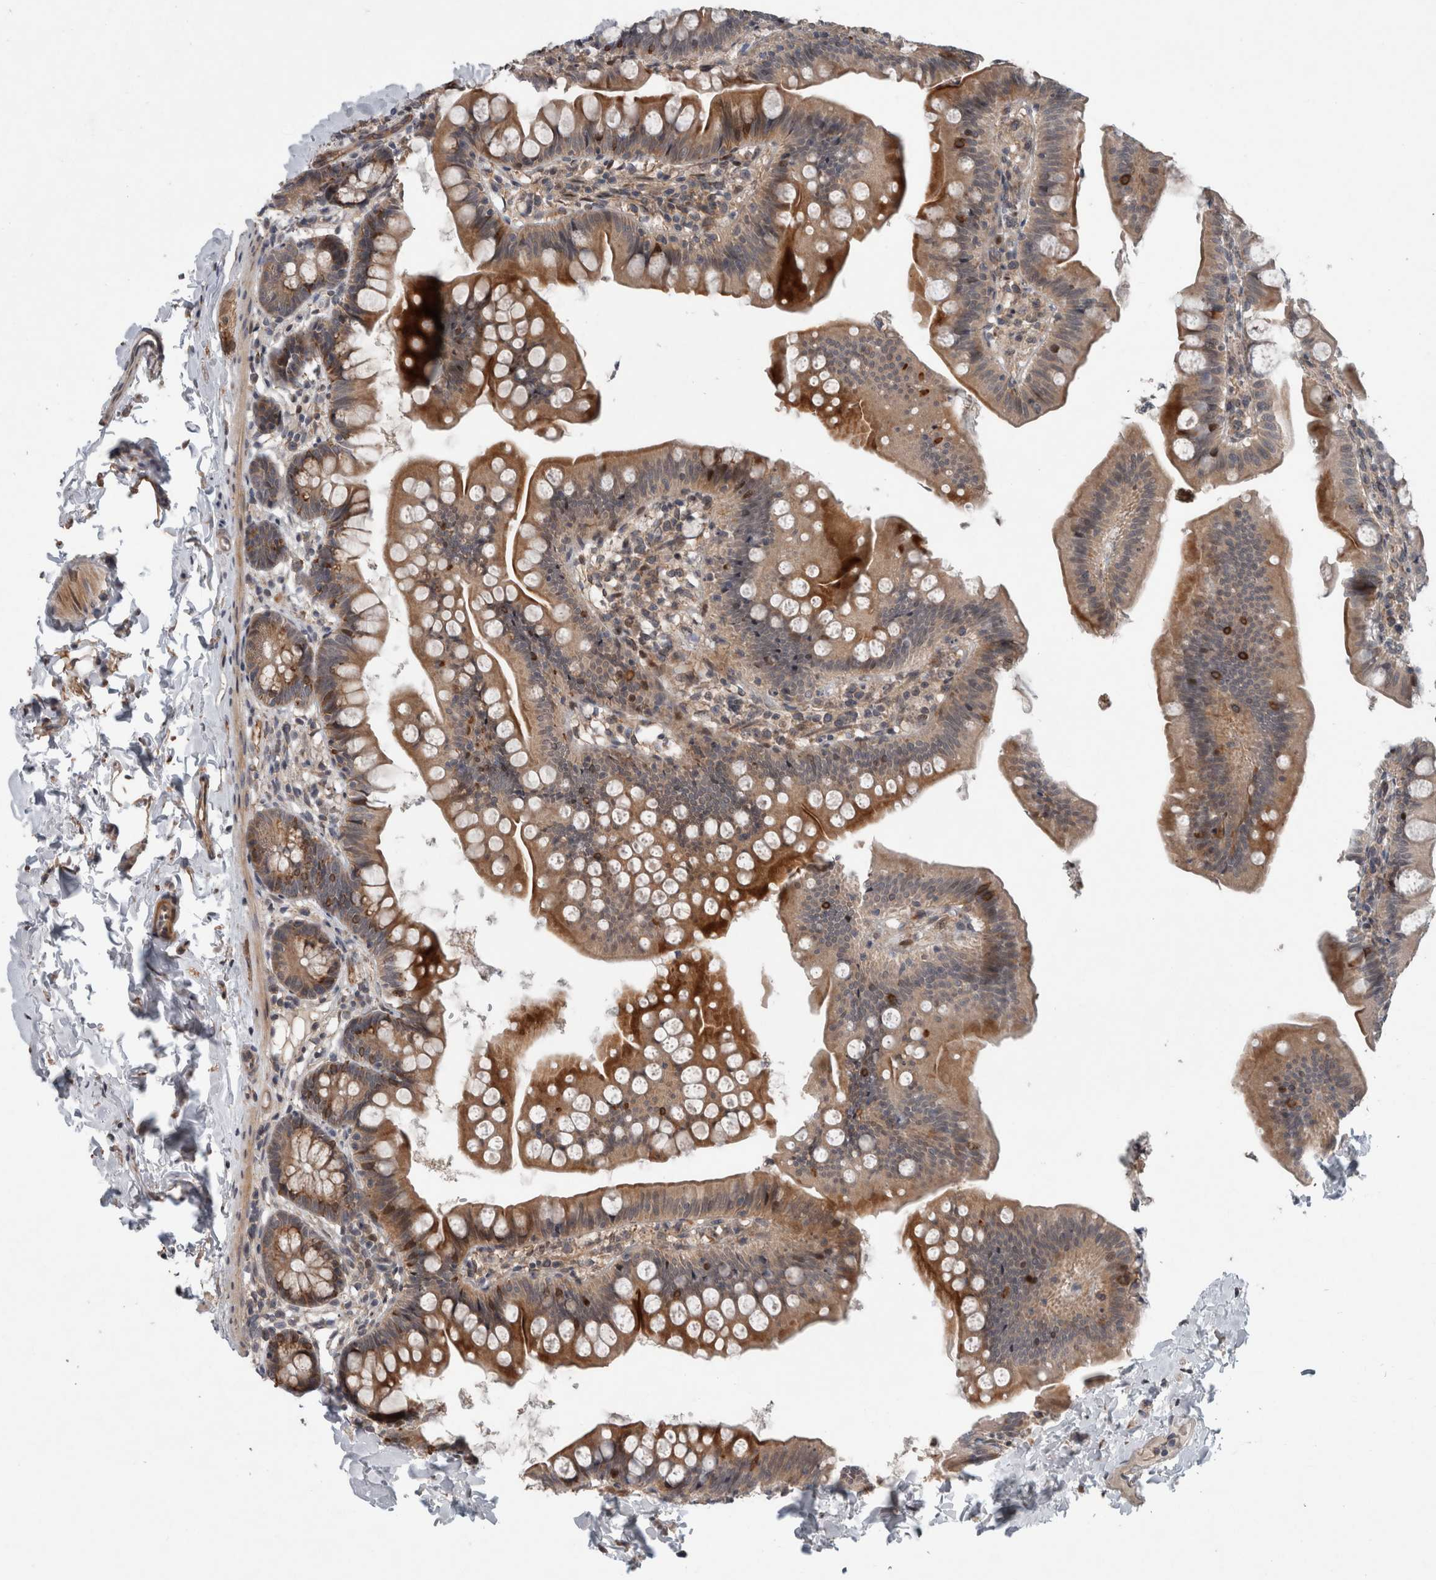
{"staining": {"intensity": "moderate", "quantity": ">75%", "location": "cytoplasmic/membranous"}, "tissue": "small intestine", "cell_type": "Glandular cells", "image_type": "normal", "snomed": [{"axis": "morphology", "description": "Normal tissue, NOS"}, {"axis": "topography", "description": "Small intestine"}], "caption": "Moderate cytoplasmic/membranous staining for a protein is present in about >75% of glandular cells of benign small intestine using immunohistochemistry (IHC).", "gene": "GIMAP6", "patient": {"sex": "male", "age": 7}}